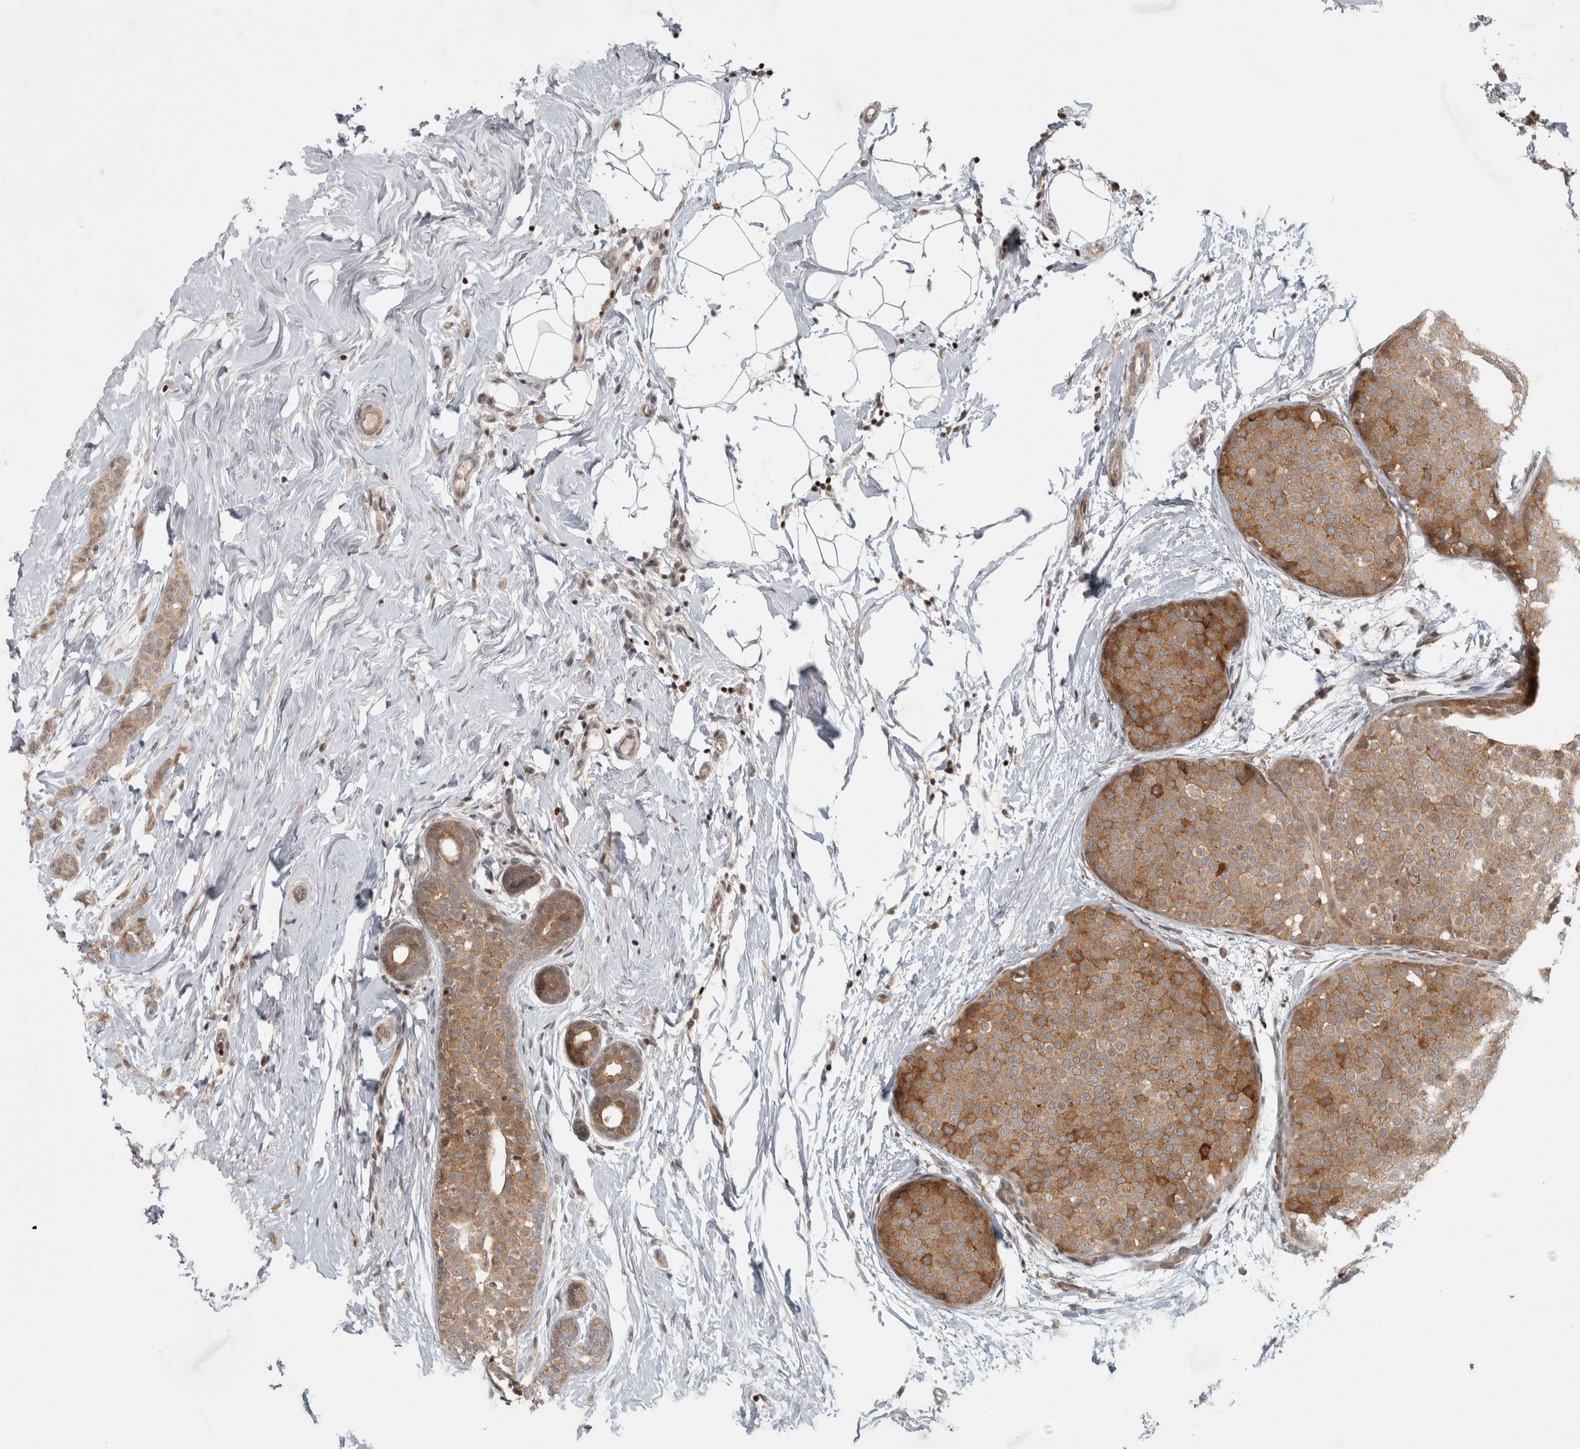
{"staining": {"intensity": "moderate", "quantity": ">75%", "location": "cytoplasmic/membranous"}, "tissue": "breast cancer", "cell_type": "Tumor cells", "image_type": "cancer", "snomed": [{"axis": "morphology", "description": "Lobular carcinoma, in situ"}, {"axis": "morphology", "description": "Lobular carcinoma"}, {"axis": "topography", "description": "Breast"}], "caption": "Protein staining exhibits moderate cytoplasmic/membranous expression in about >75% of tumor cells in breast cancer (lobular carcinoma in situ).", "gene": "KDM8", "patient": {"sex": "female", "age": 41}}